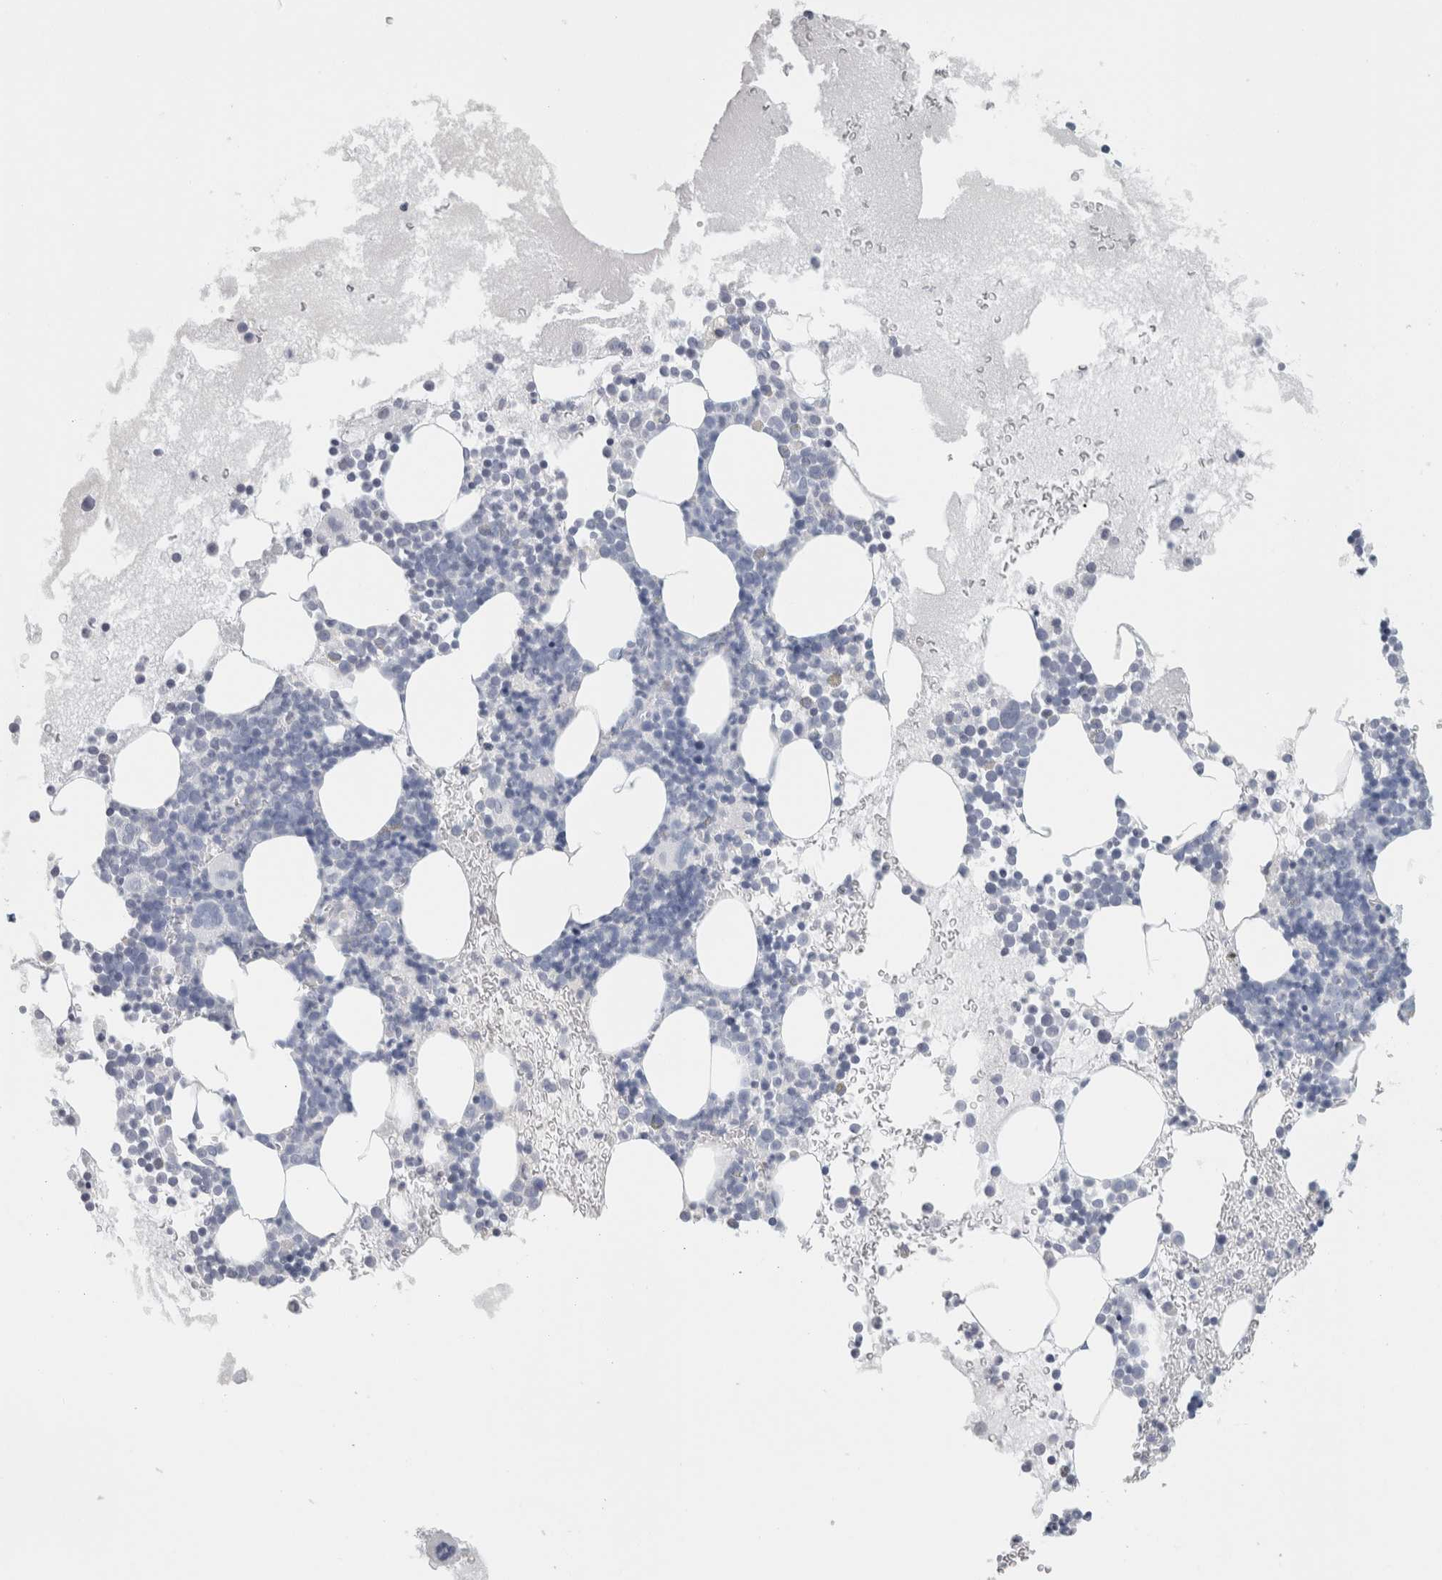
{"staining": {"intensity": "negative", "quantity": "none", "location": "none"}, "tissue": "bone marrow", "cell_type": "Hematopoietic cells", "image_type": "normal", "snomed": [{"axis": "morphology", "description": "Normal tissue, NOS"}, {"axis": "morphology", "description": "Inflammation, NOS"}, {"axis": "topography", "description": "Bone marrow"}], "caption": "Immunohistochemistry micrograph of normal bone marrow: human bone marrow stained with DAB (3,3'-diaminobenzidine) exhibits no significant protein positivity in hematopoietic cells. (DAB immunohistochemistry visualized using brightfield microscopy, high magnification).", "gene": "TSPAN8", "patient": {"sex": "female", "age": 45}}